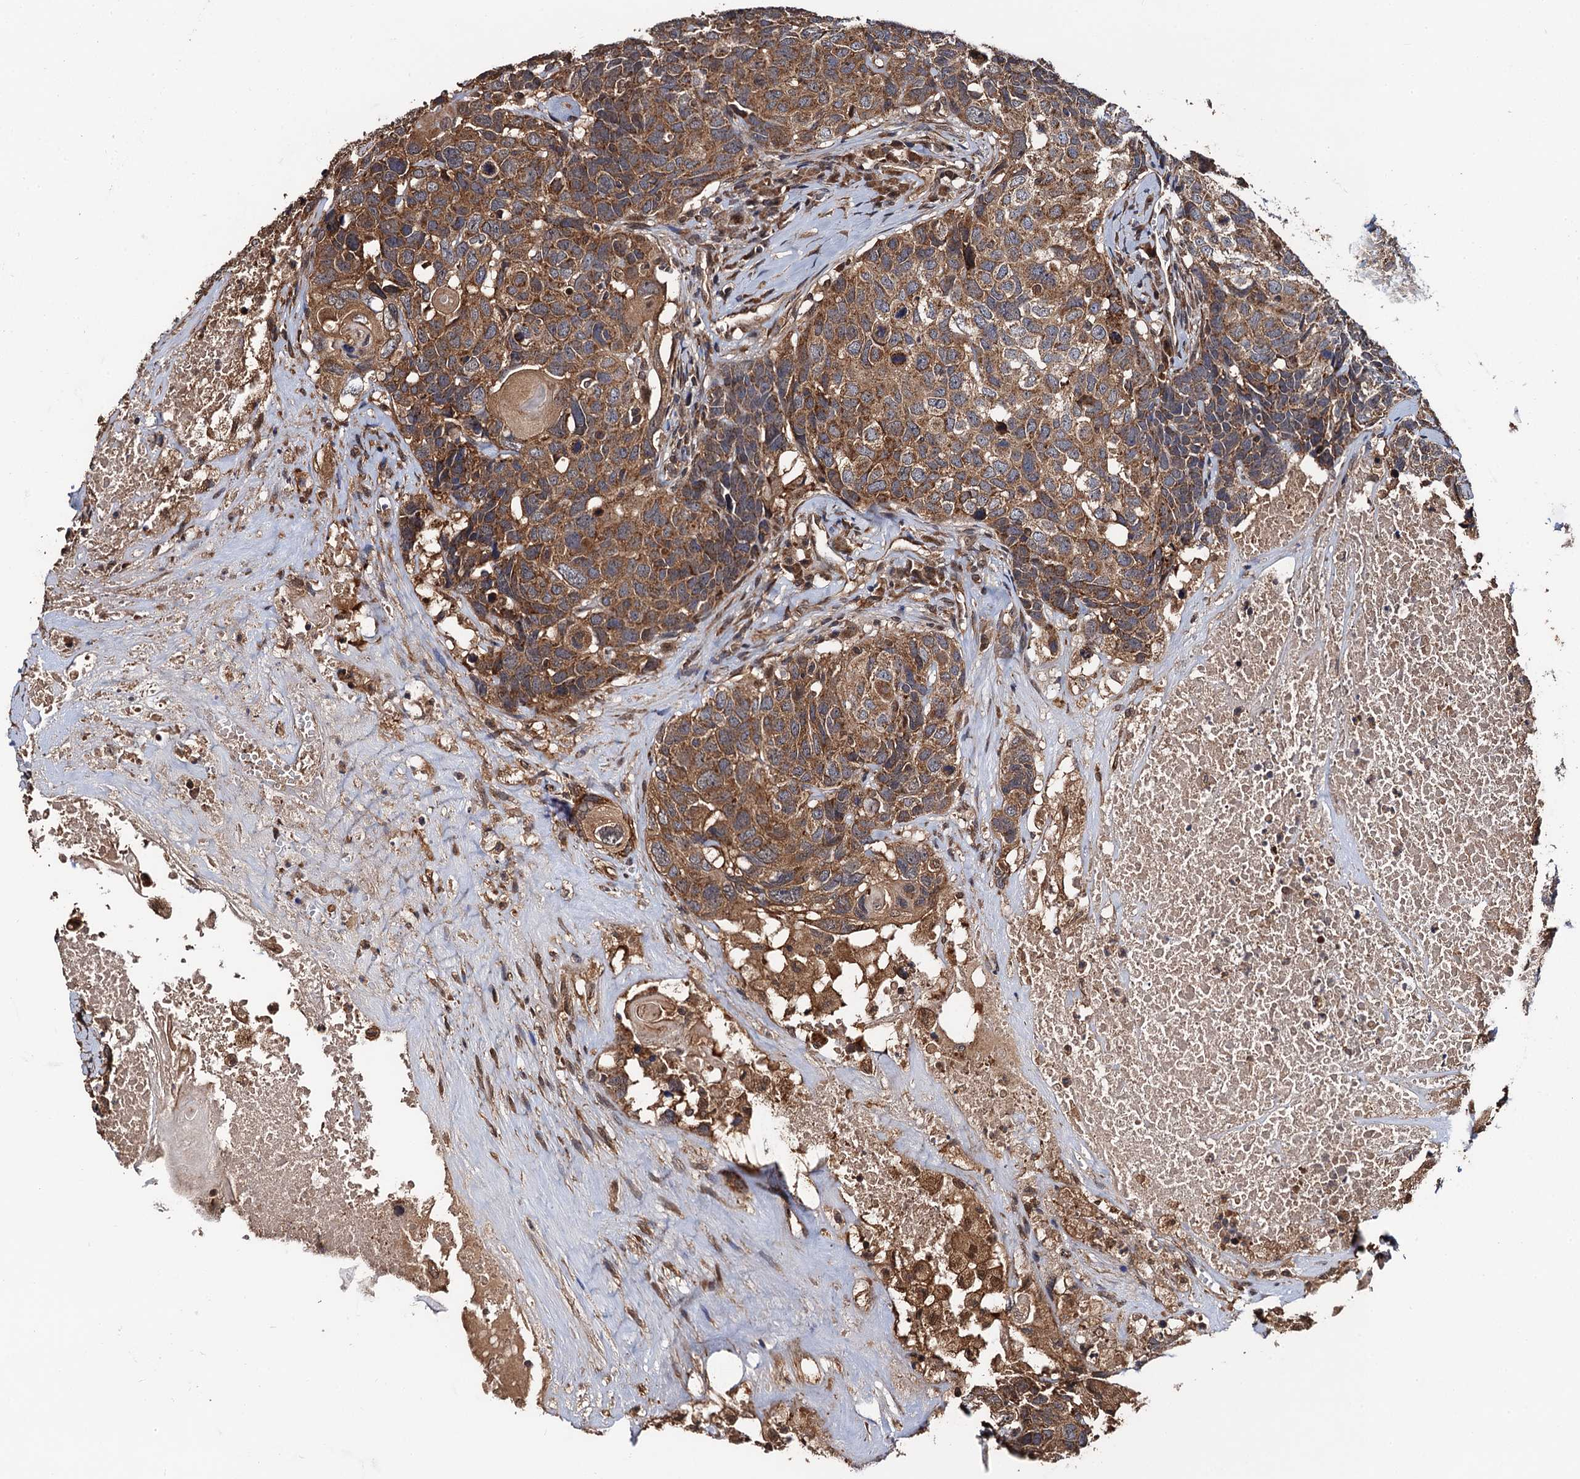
{"staining": {"intensity": "moderate", "quantity": ">75%", "location": "cytoplasmic/membranous"}, "tissue": "head and neck cancer", "cell_type": "Tumor cells", "image_type": "cancer", "snomed": [{"axis": "morphology", "description": "Squamous cell carcinoma, NOS"}, {"axis": "topography", "description": "Head-Neck"}], "caption": "Immunohistochemical staining of human head and neck squamous cell carcinoma exhibits medium levels of moderate cytoplasmic/membranous protein staining in approximately >75% of tumor cells.", "gene": "MIER2", "patient": {"sex": "male", "age": 66}}